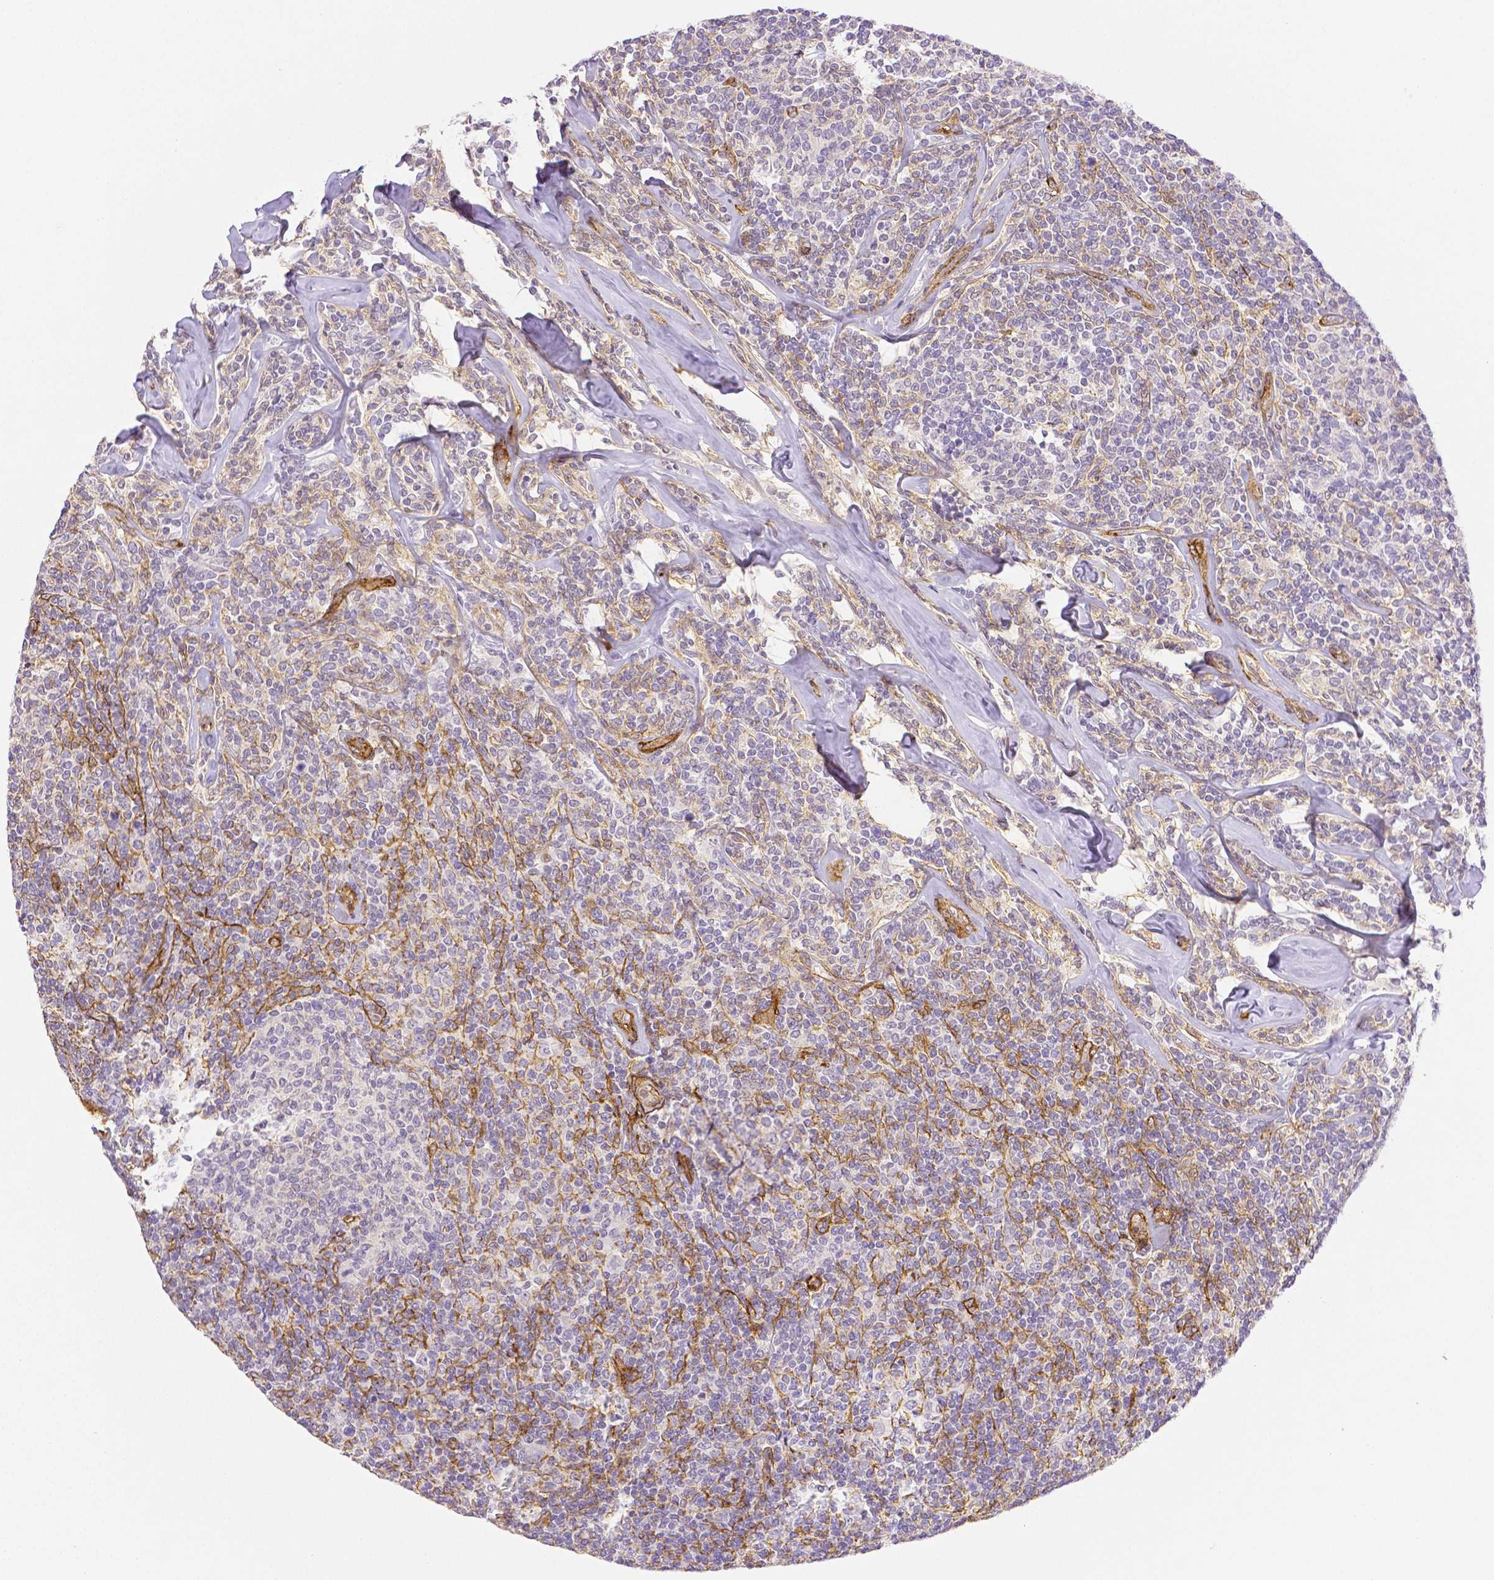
{"staining": {"intensity": "negative", "quantity": "none", "location": "none"}, "tissue": "lymphoma", "cell_type": "Tumor cells", "image_type": "cancer", "snomed": [{"axis": "morphology", "description": "Malignant lymphoma, non-Hodgkin's type, Low grade"}, {"axis": "topography", "description": "Lymph node"}], "caption": "Tumor cells are negative for brown protein staining in malignant lymphoma, non-Hodgkin's type (low-grade).", "gene": "THY1", "patient": {"sex": "female", "age": 56}}